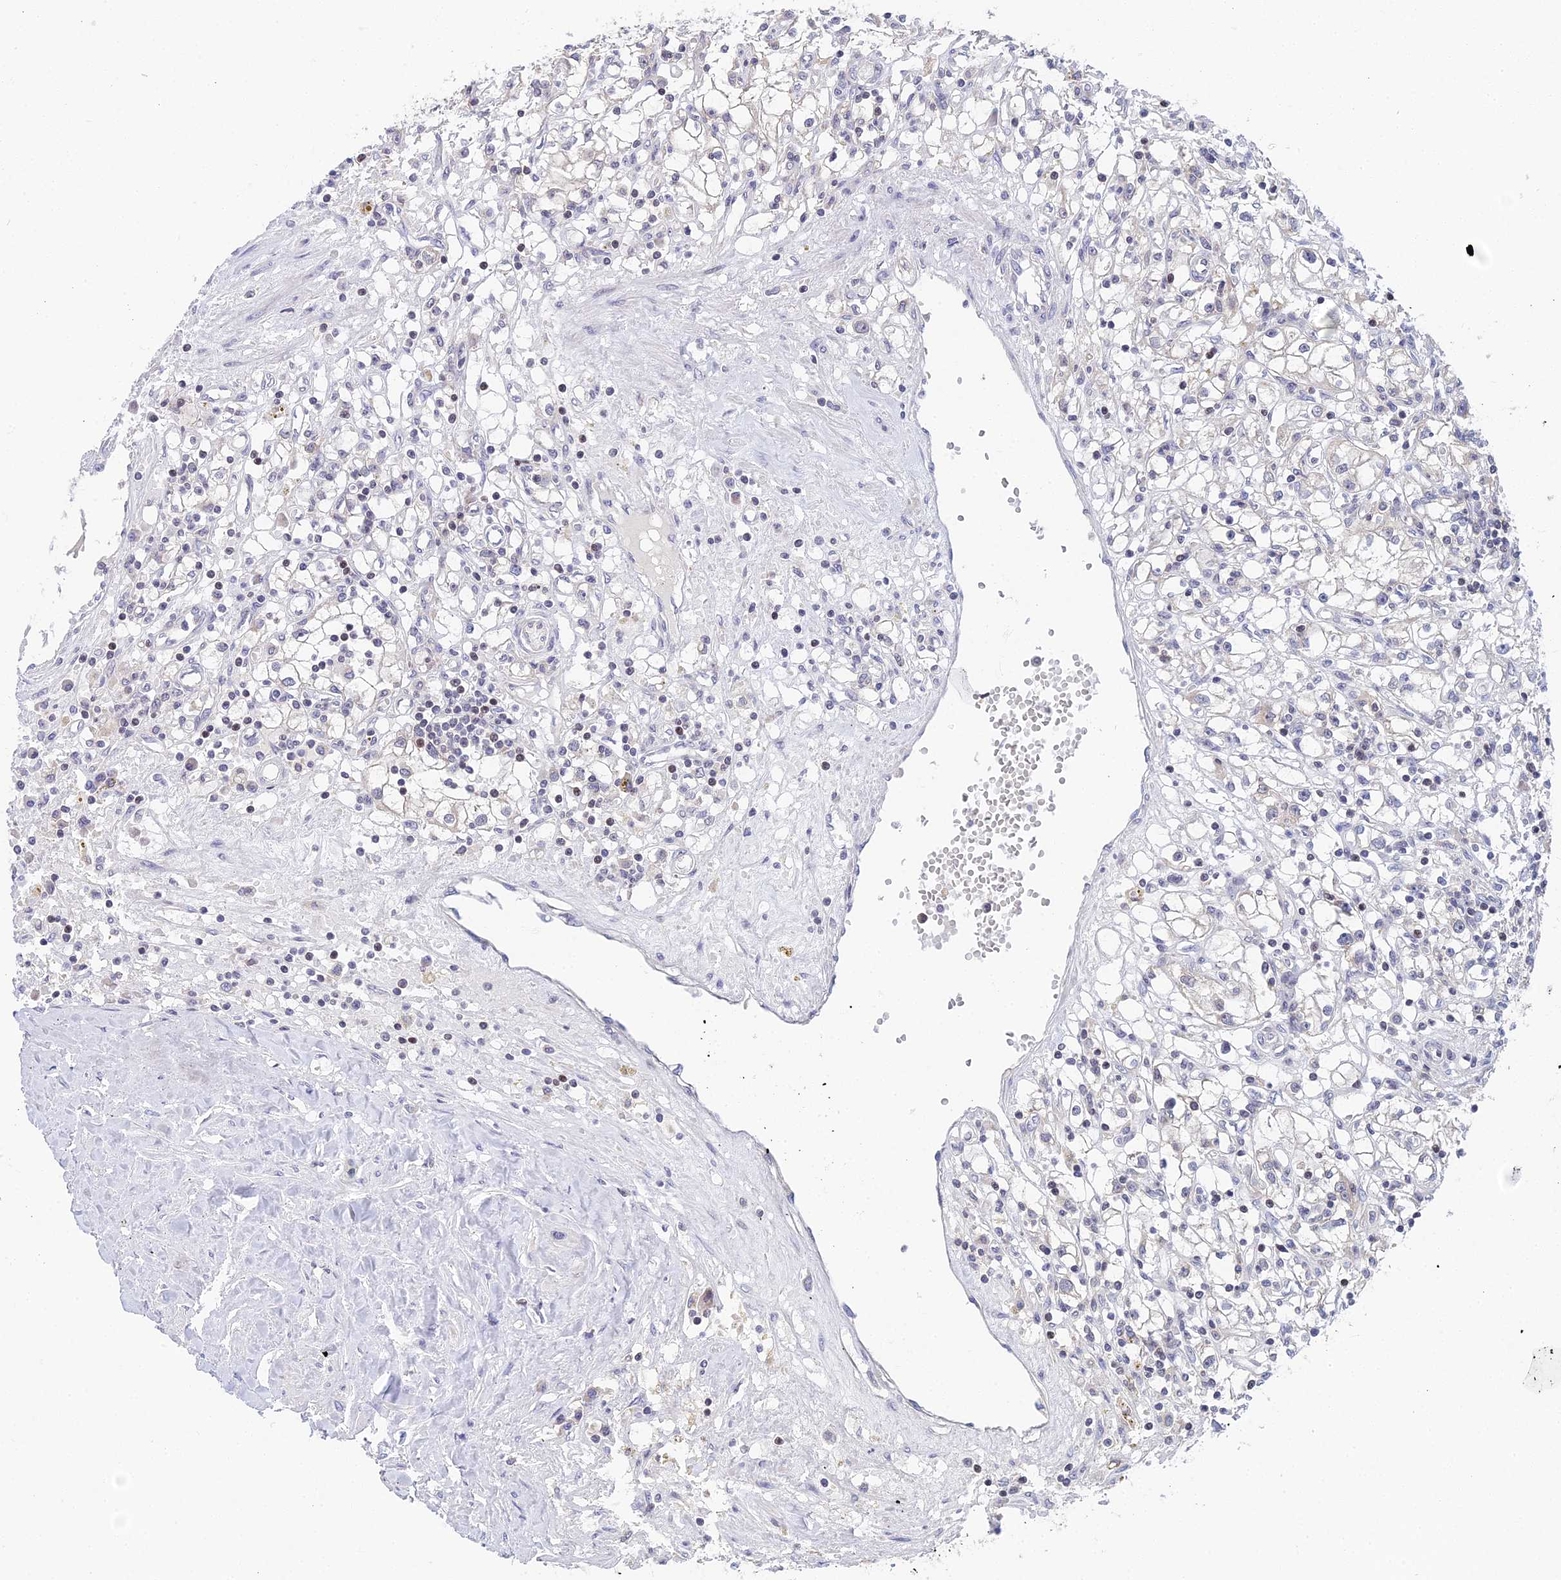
{"staining": {"intensity": "negative", "quantity": "none", "location": "none"}, "tissue": "renal cancer", "cell_type": "Tumor cells", "image_type": "cancer", "snomed": [{"axis": "morphology", "description": "Adenocarcinoma, NOS"}, {"axis": "topography", "description": "Kidney"}], "caption": "Renal cancer was stained to show a protein in brown. There is no significant expression in tumor cells. (Immunohistochemistry (ihc), brightfield microscopy, high magnification).", "gene": "ELOA2", "patient": {"sex": "male", "age": 56}}